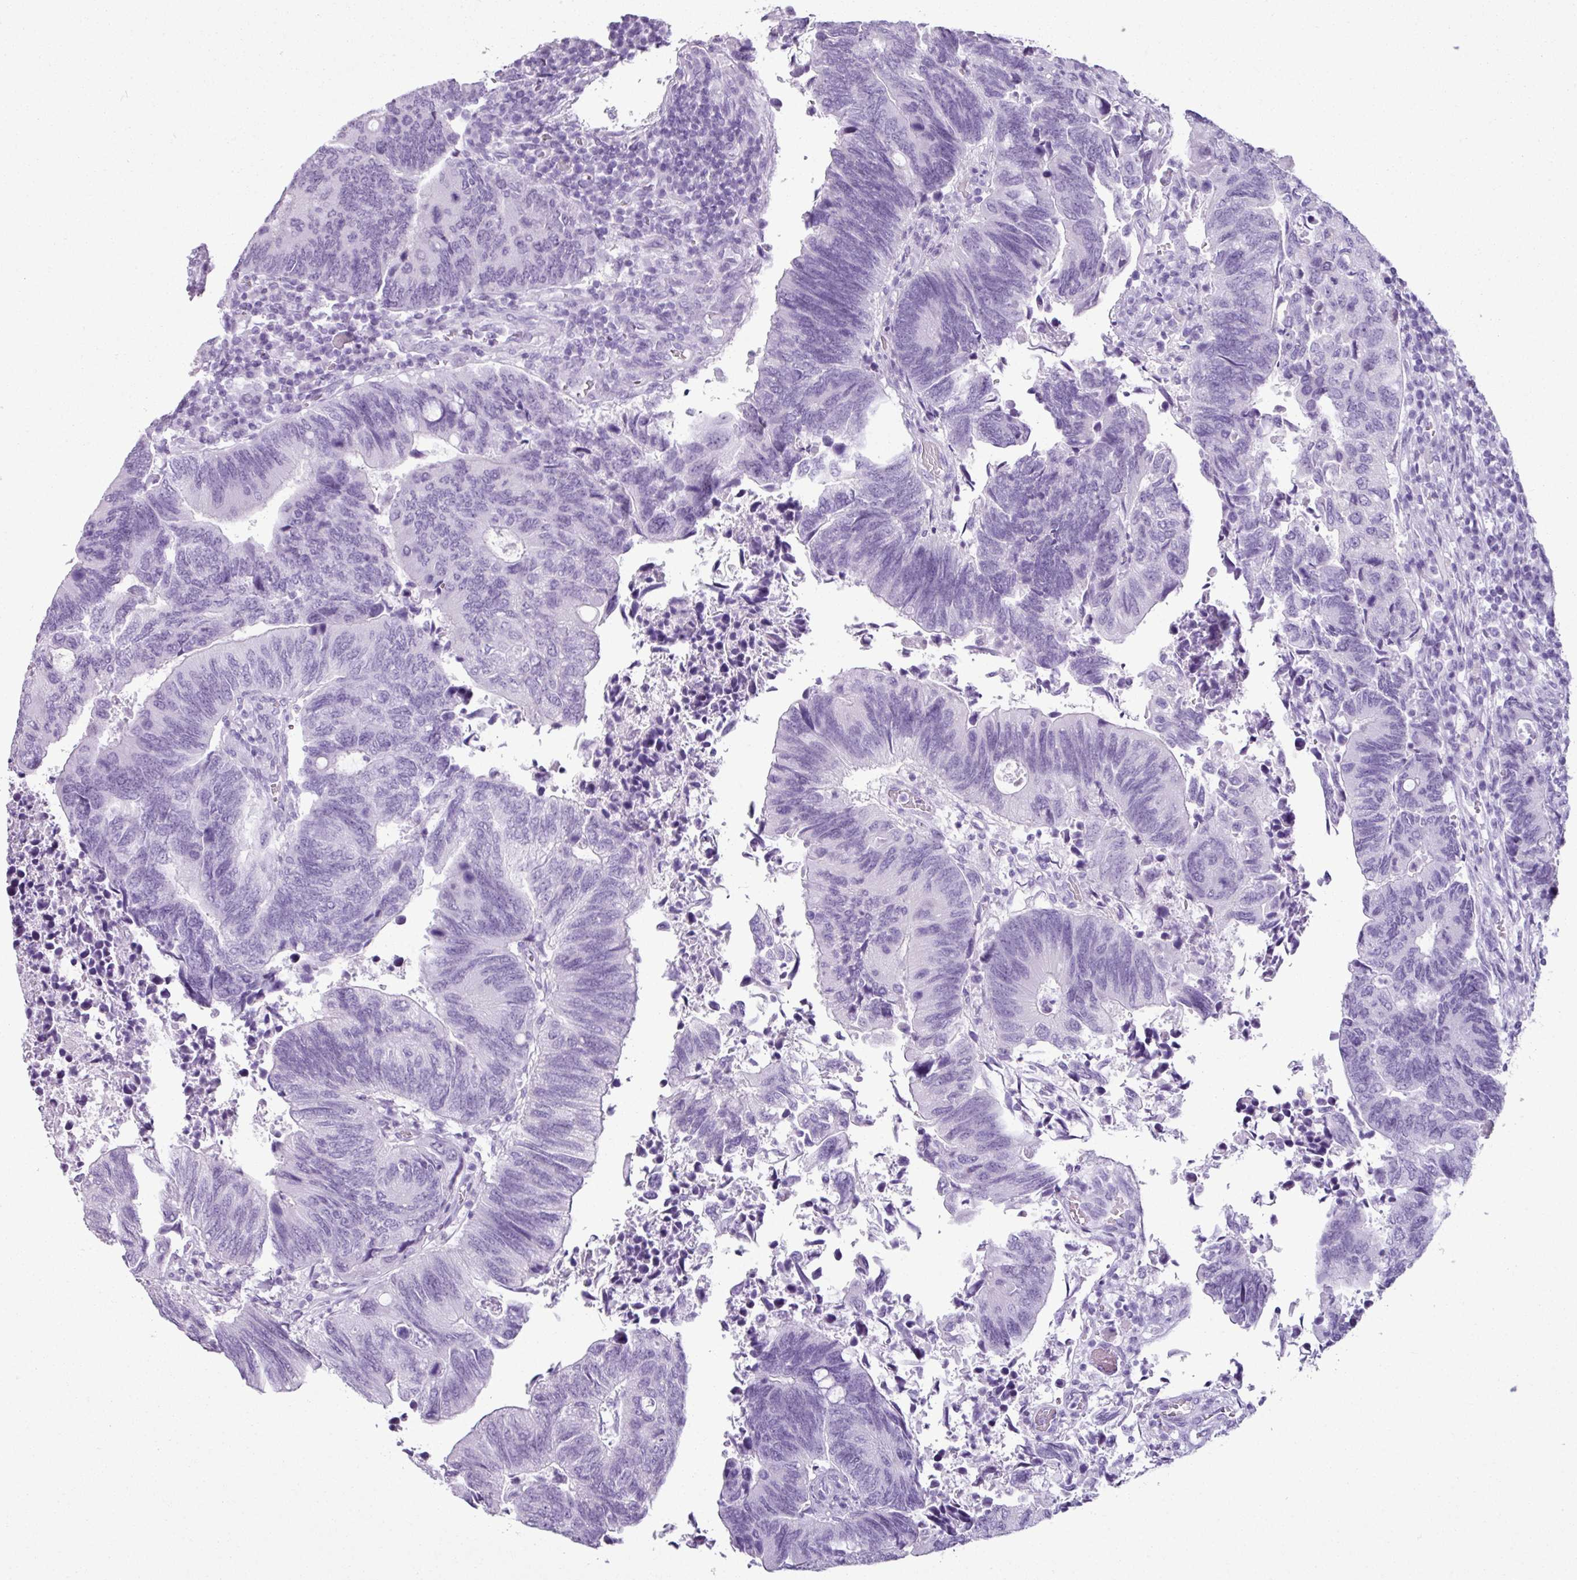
{"staining": {"intensity": "negative", "quantity": "none", "location": "none"}, "tissue": "colorectal cancer", "cell_type": "Tumor cells", "image_type": "cancer", "snomed": [{"axis": "morphology", "description": "Adenocarcinoma, NOS"}, {"axis": "topography", "description": "Colon"}], "caption": "Tumor cells are negative for brown protein staining in colorectal adenocarcinoma.", "gene": "SCT", "patient": {"sex": "male", "age": 87}}